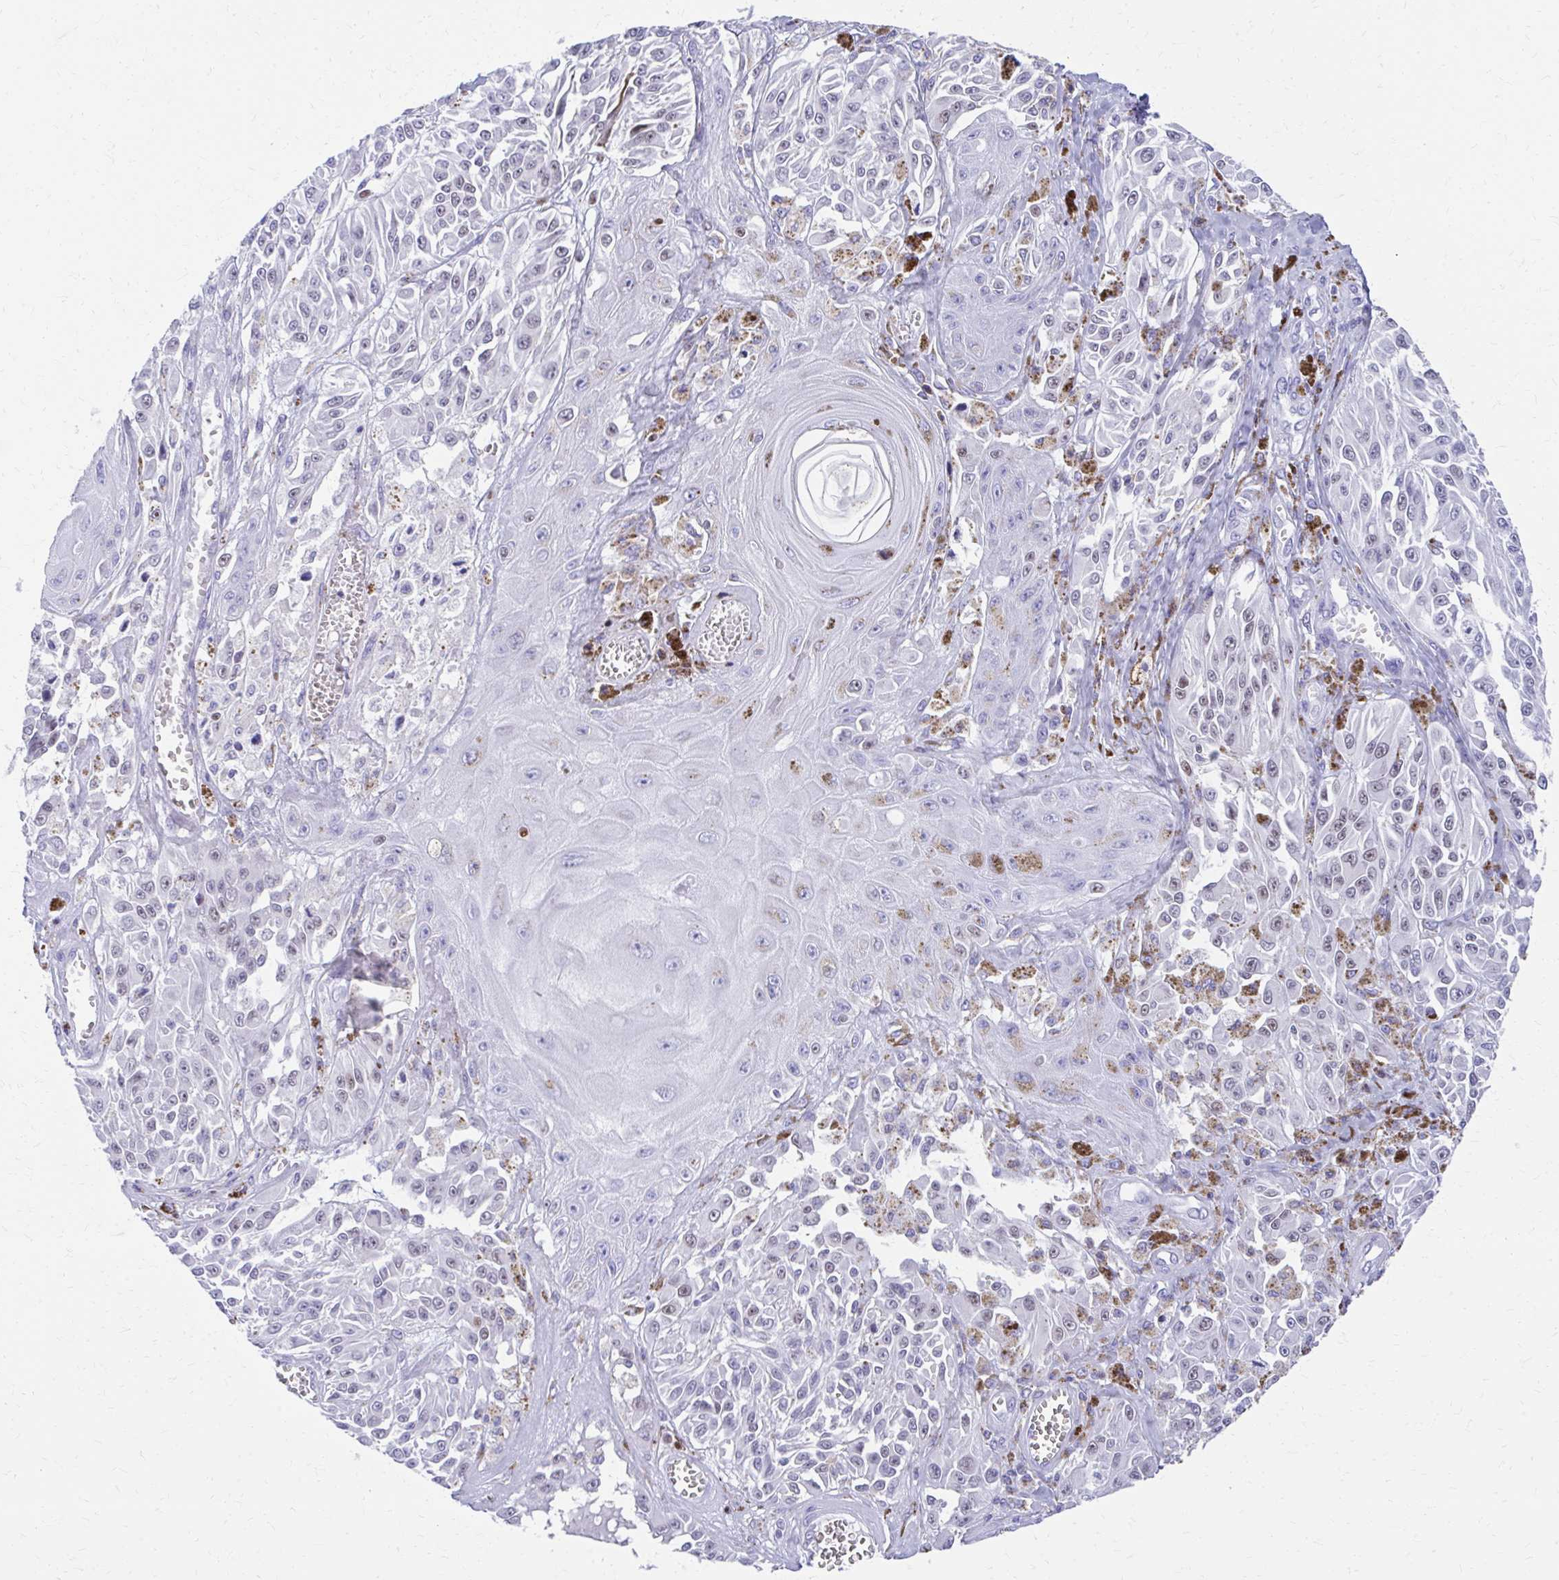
{"staining": {"intensity": "negative", "quantity": "none", "location": "none"}, "tissue": "melanoma", "cell_type": "Tumor cells", "image_type": "cancer", "snomed": [{"axis": "morphology", "description": "Malignant melanoma, NOS"}, {"axis": "topography", "description": "Skin"}], "caption": "Malignant melanoma stained for a protein using immunohistochemistry (IHC) shows no expression tumor cells.", "gene": "RUNX3", "patient": {"sex": "male", "age": 94}}